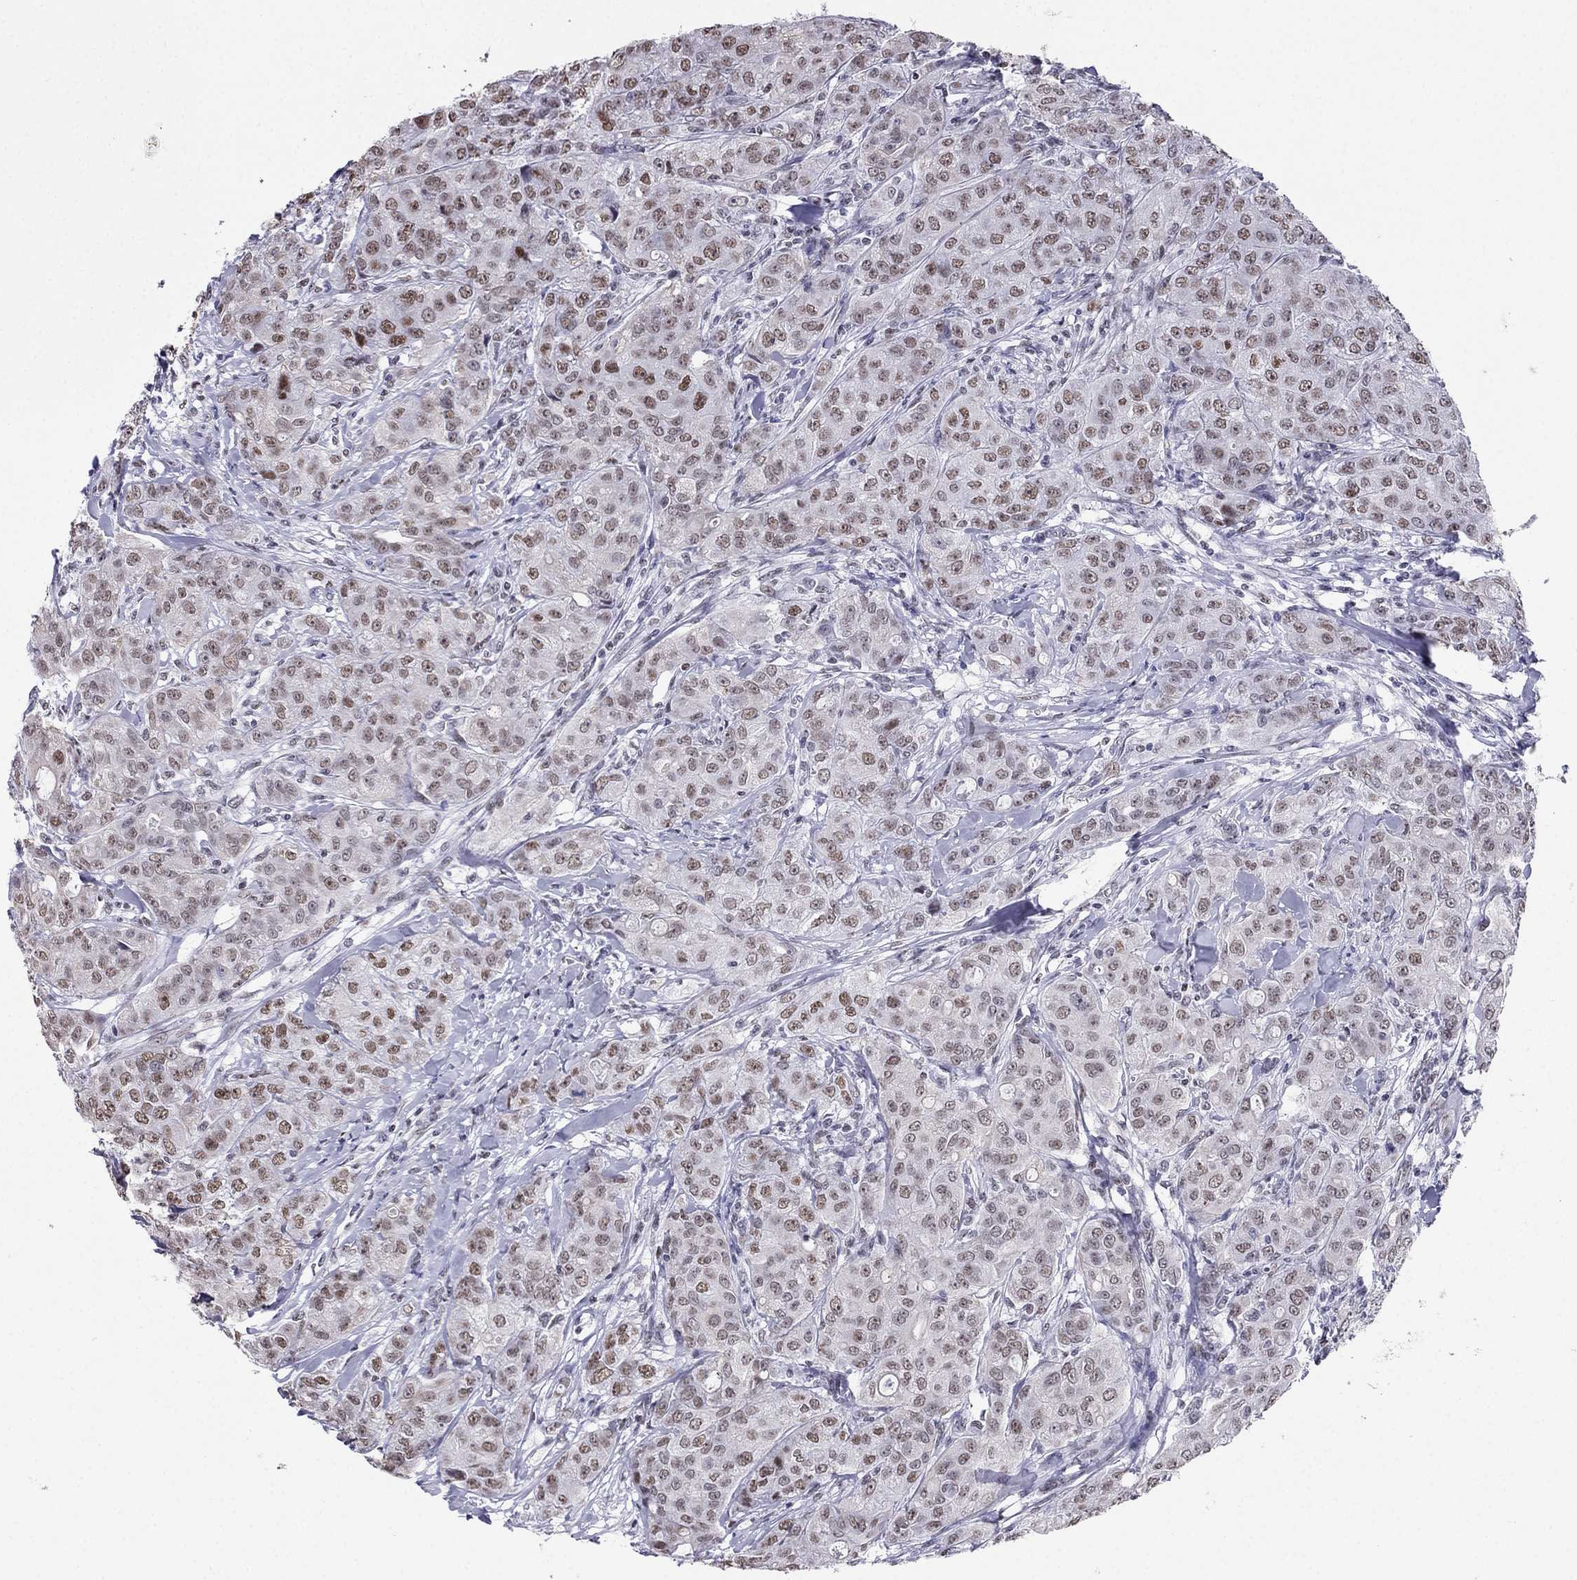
{"staining": {"intensity": "moderate", "quantity": "25%-75%", "location": "nuclear"}, "tissue": "breast cancer", "cell_type": "Tumor cells", "image_type": "cancer", "snomed": [{"axis": "morphology", "description": "Duct carcinoma"}, {"axis": "topography", "description": "Breast"}], "caption": "There is medium levels of moderate nuclear expression in tumor cells of breast cancer, as demonstrated by immunohistochemical staining (brown color).", "gene": "PPM1G", "patient": {"sex": "female", "age": 43}}